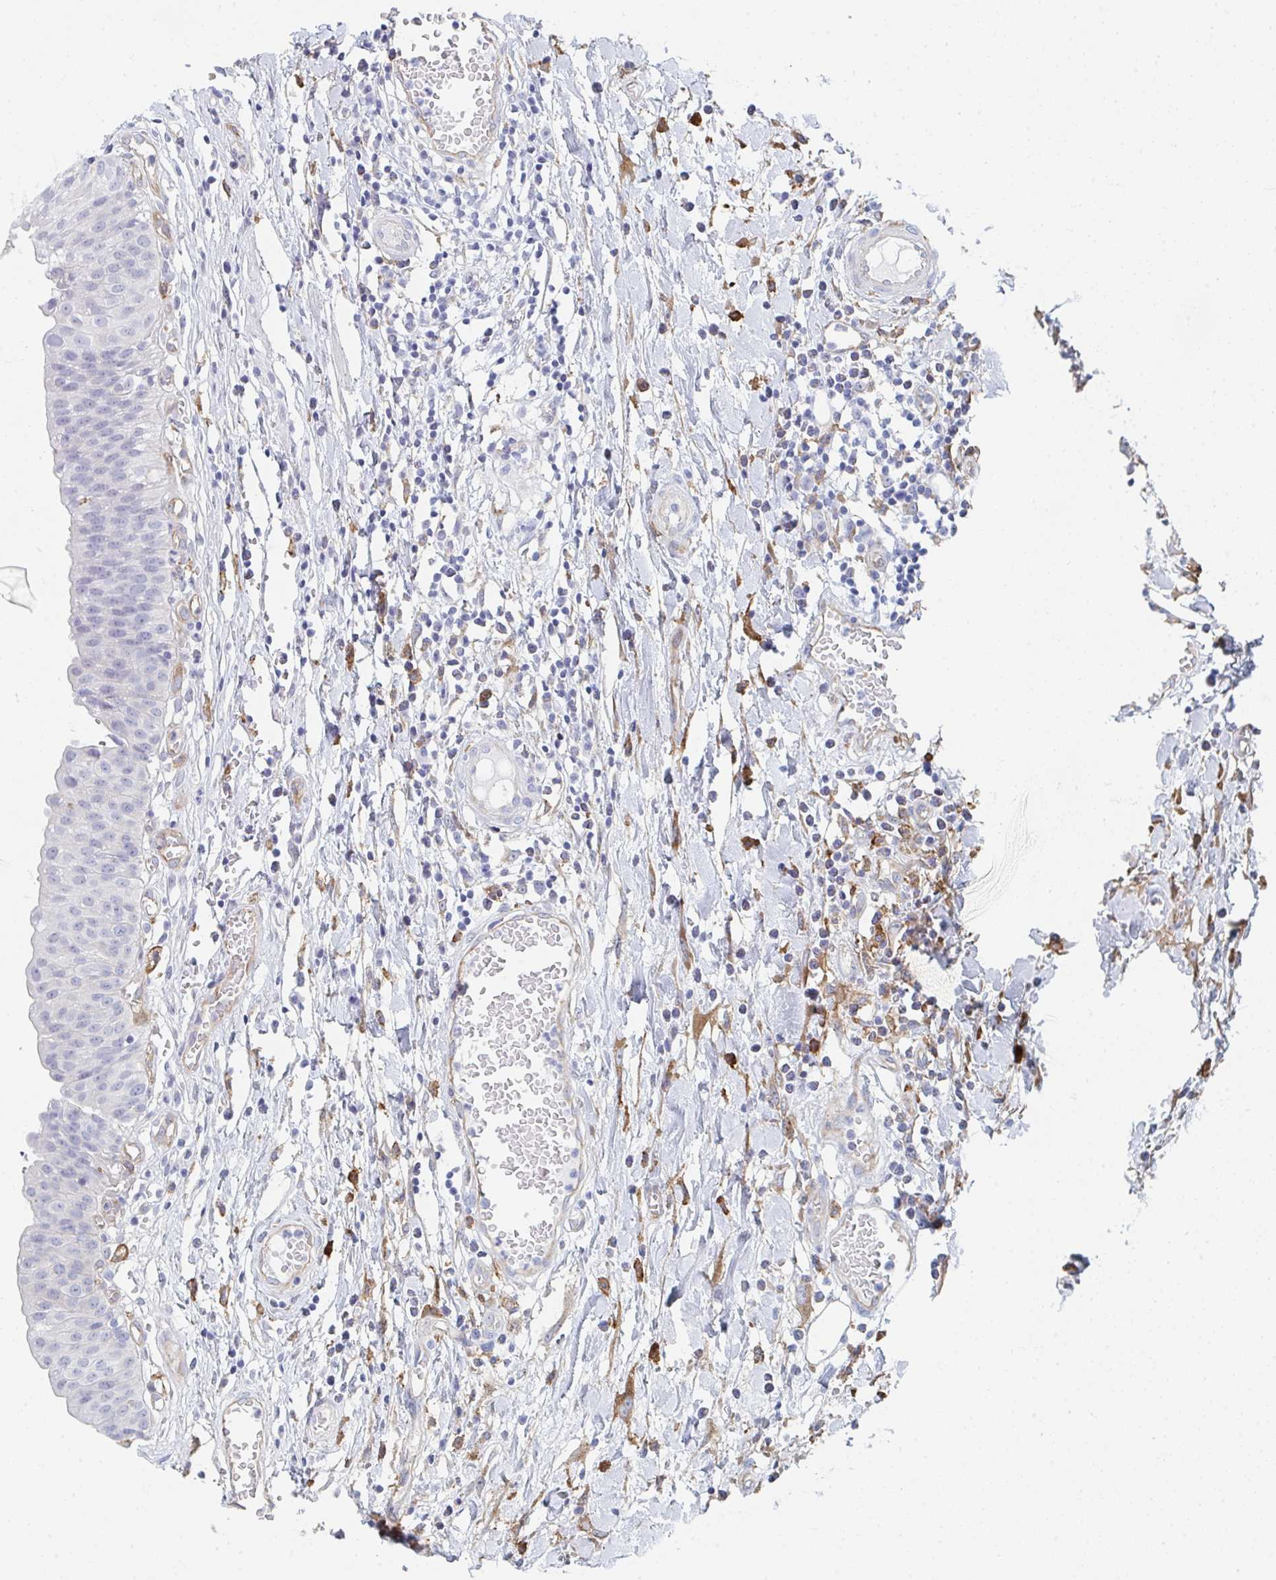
{"staining": {"intensity": "negative", "quantity": "none", "location": "none"}, "tissue": "urinary bladder", "cell_type": "Urothelial cells", "image_type": "normal", "snomed": [{"axis": "morphology", "description": "Normal tissue, NOS"}, {"axis": "topography", "description": "Urinary bladder"}], "caption": "Urothelial cells are negative for protein expression in normal human urinary bladder. The staining was performed using DAB (3,3'-diaminobenzidine) to visualize the protein expression in brown, while the nuclei were stained in blue with hematoxylin (Magnification: 20x).", "gene": "DAB2", "patient": {"sex": "male", "age": 64}}